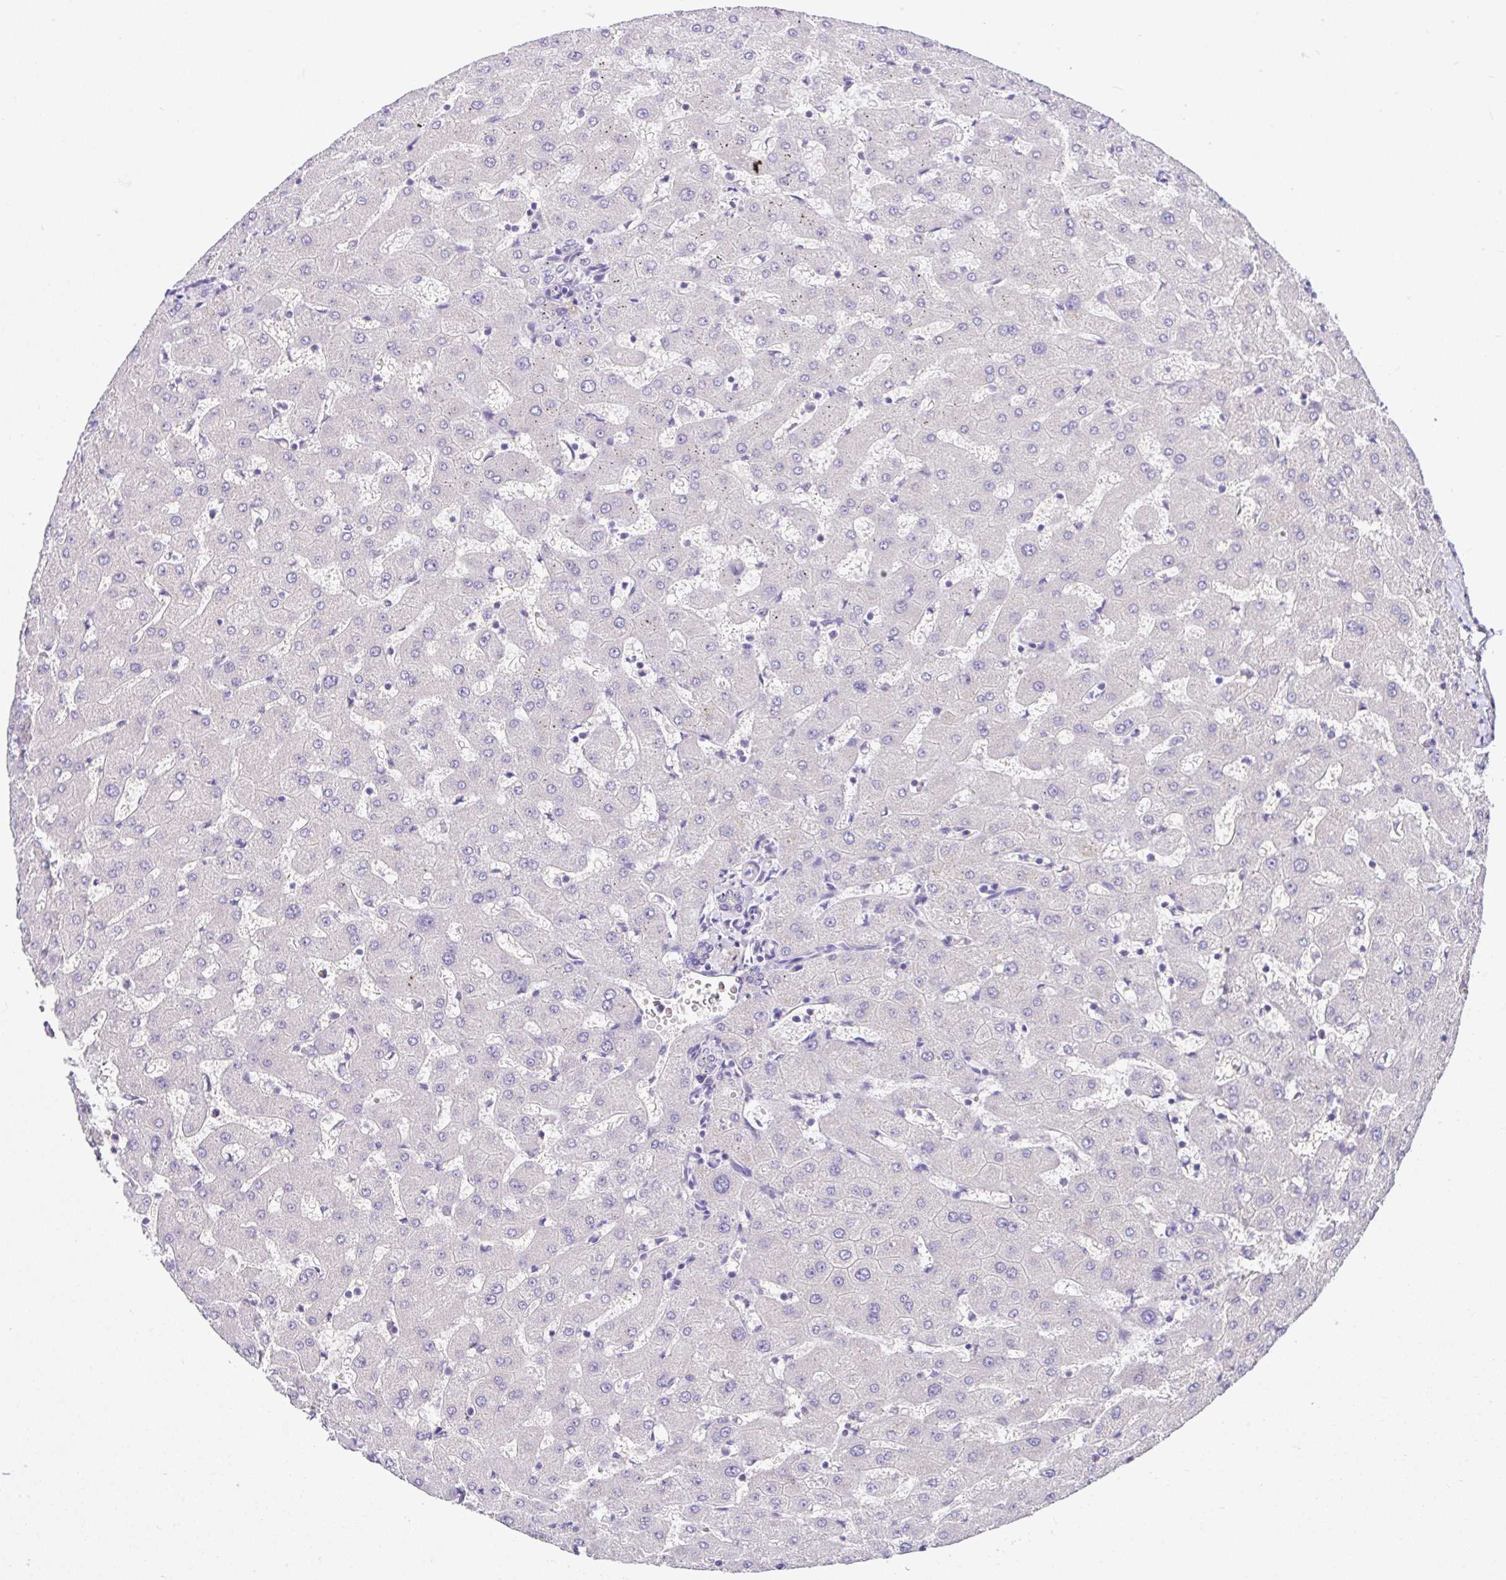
{"staining": {"intensity": "negative", "quantity": "none", "location": "none"}, "tissue": "liver", "cell_type": "Cholangiocytes", "image_type": "normal", "snomed": [{"axis": "morphology", "description": "Normal tissue, NOS"}, {"axis": "topography", "description": "Liver"}], "caption": "This is an immunohistochemistry photomicrograph of normal human liver. There is no expression in cholangiocytes.", "gene": "ANO4", "patient": {"sex": "female", "age": 63}}